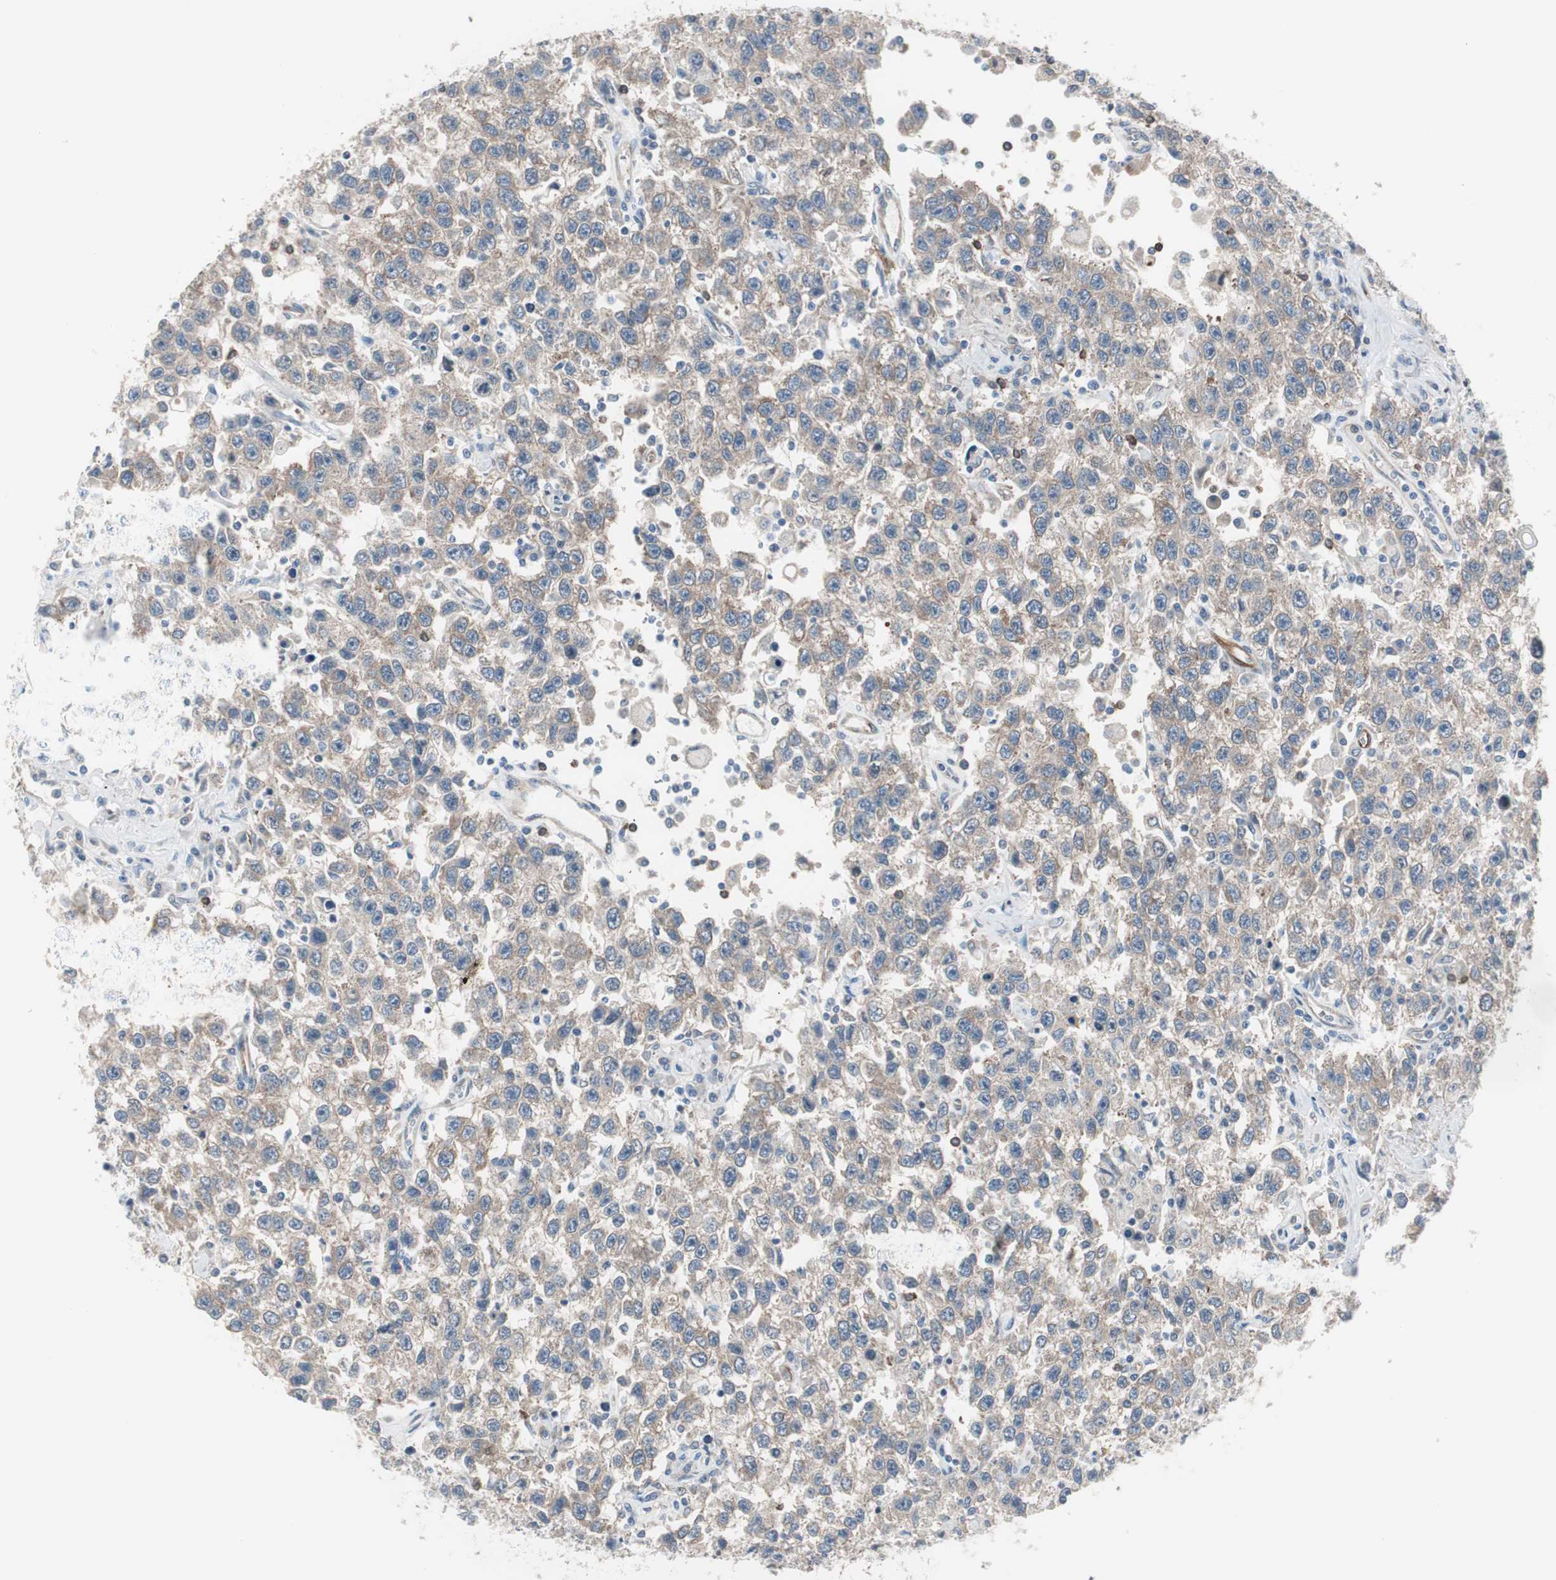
{"staining": {"intensity": "moderate", "quantity": ">75%", "location": "cytoplasmic/membranous"}, "tissue": "testis cancer", "cell_type": "Tumor cells", "image_type": "cancer", "snomed": [{"axis": "morphology", "description": "Seminoma, NOS"}, {"axis": "topography", "description": "Testis"}], "caption": "Protein expression analysis of human testis cancer reveals moderate cytoplasmic/membranous expression in about >75% of tumor cells.", "gene": "SWAP70", "patient": {"sex": "male", "age": 41}}